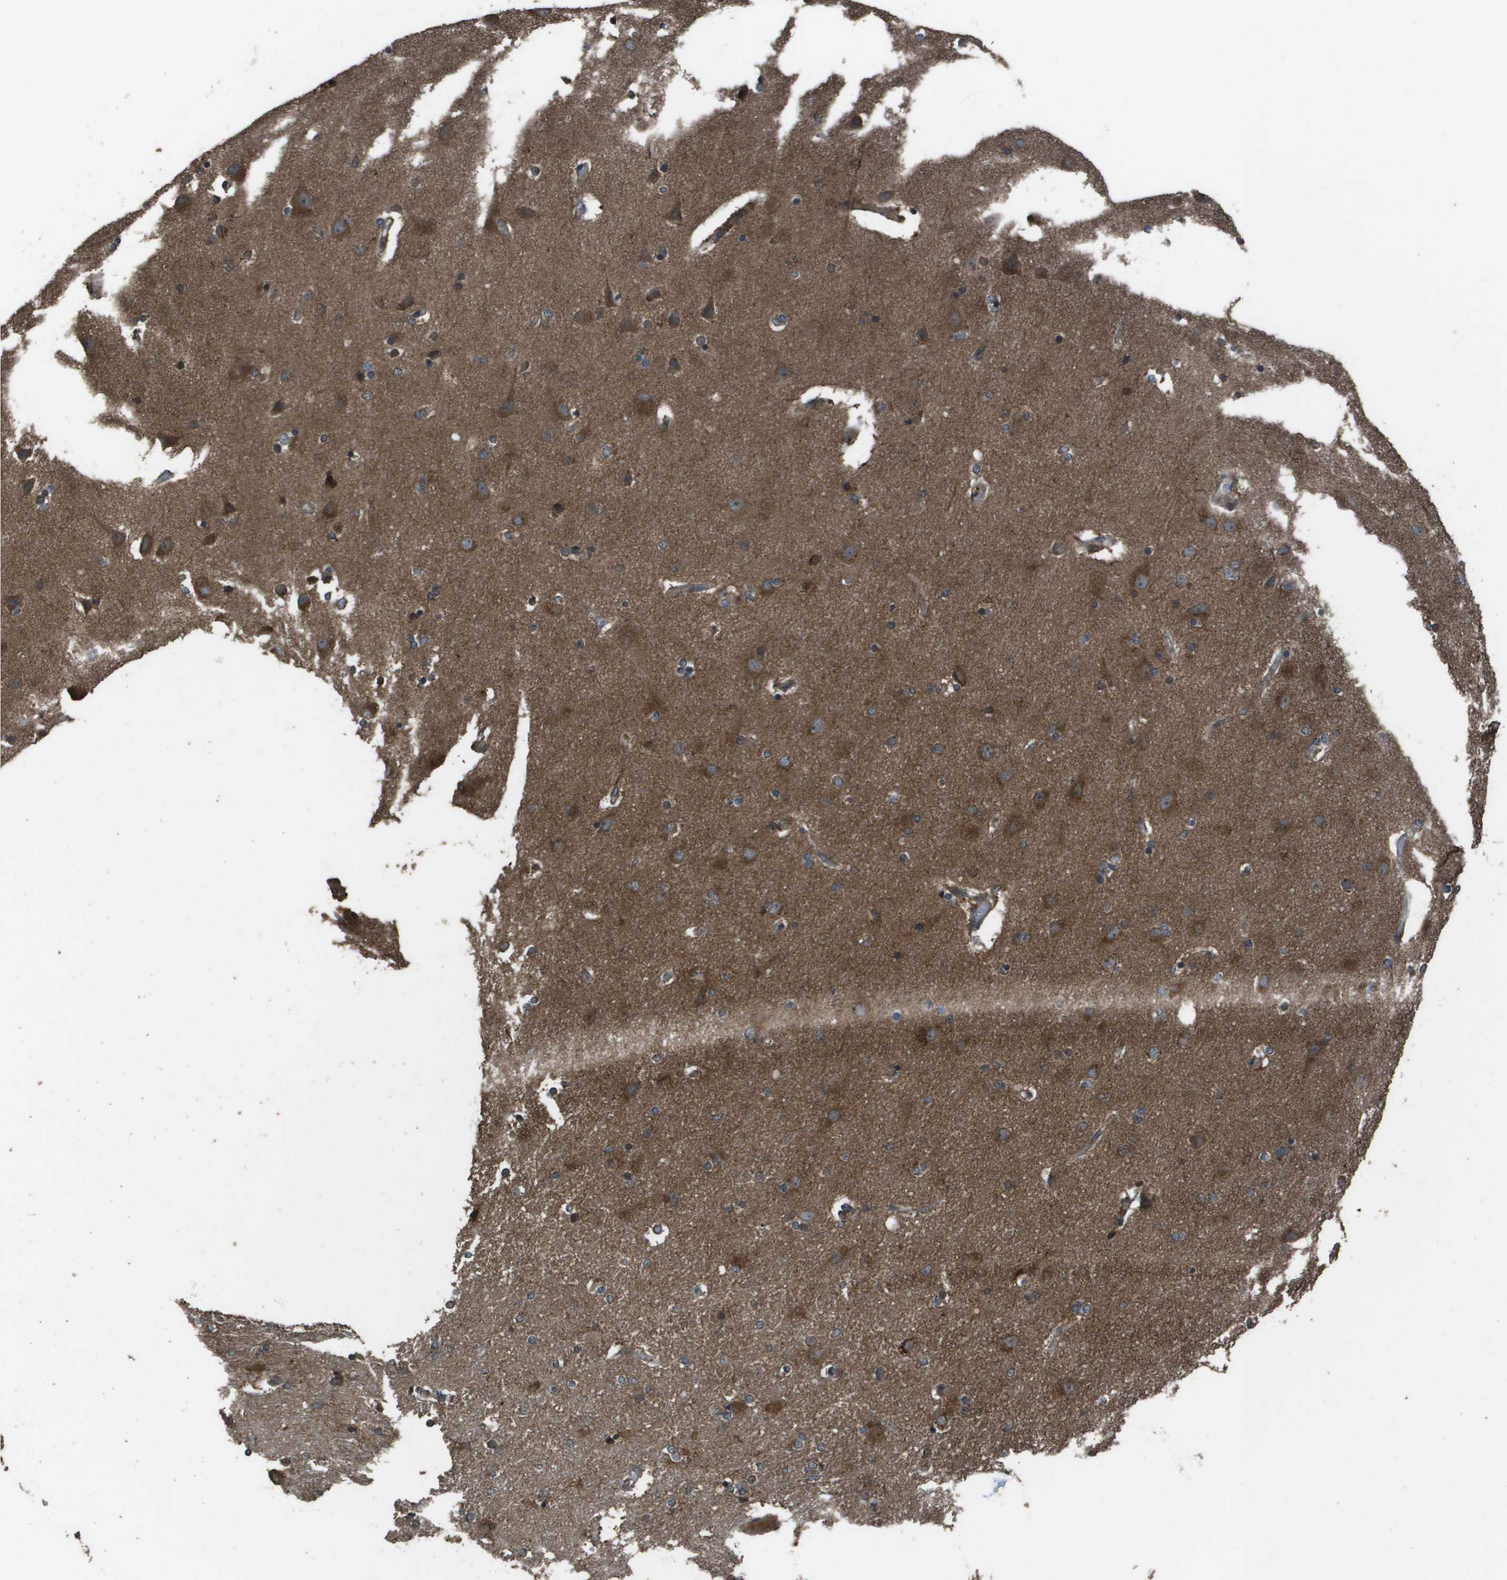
{"staining": {"intensity": "moderate", "quantity": ">75%", "location": "cytoplasmic/membranous"}, "tissue": "caudate", "cell_type": "Glial cells", "image_type": "normal", "snomed": [{"axis": "morphology", "description": "Normal tissue, NOS"}, {"axis": "topography", "description": "Lateral ventricle wall"}], "caption": "Caudate stained with IHC exhibits moderate cytoplasmic/membranous positivity in approximately >75% of glial cells.", "gene": "FIG4", "patient": {"sex": "female", "age": 54}}